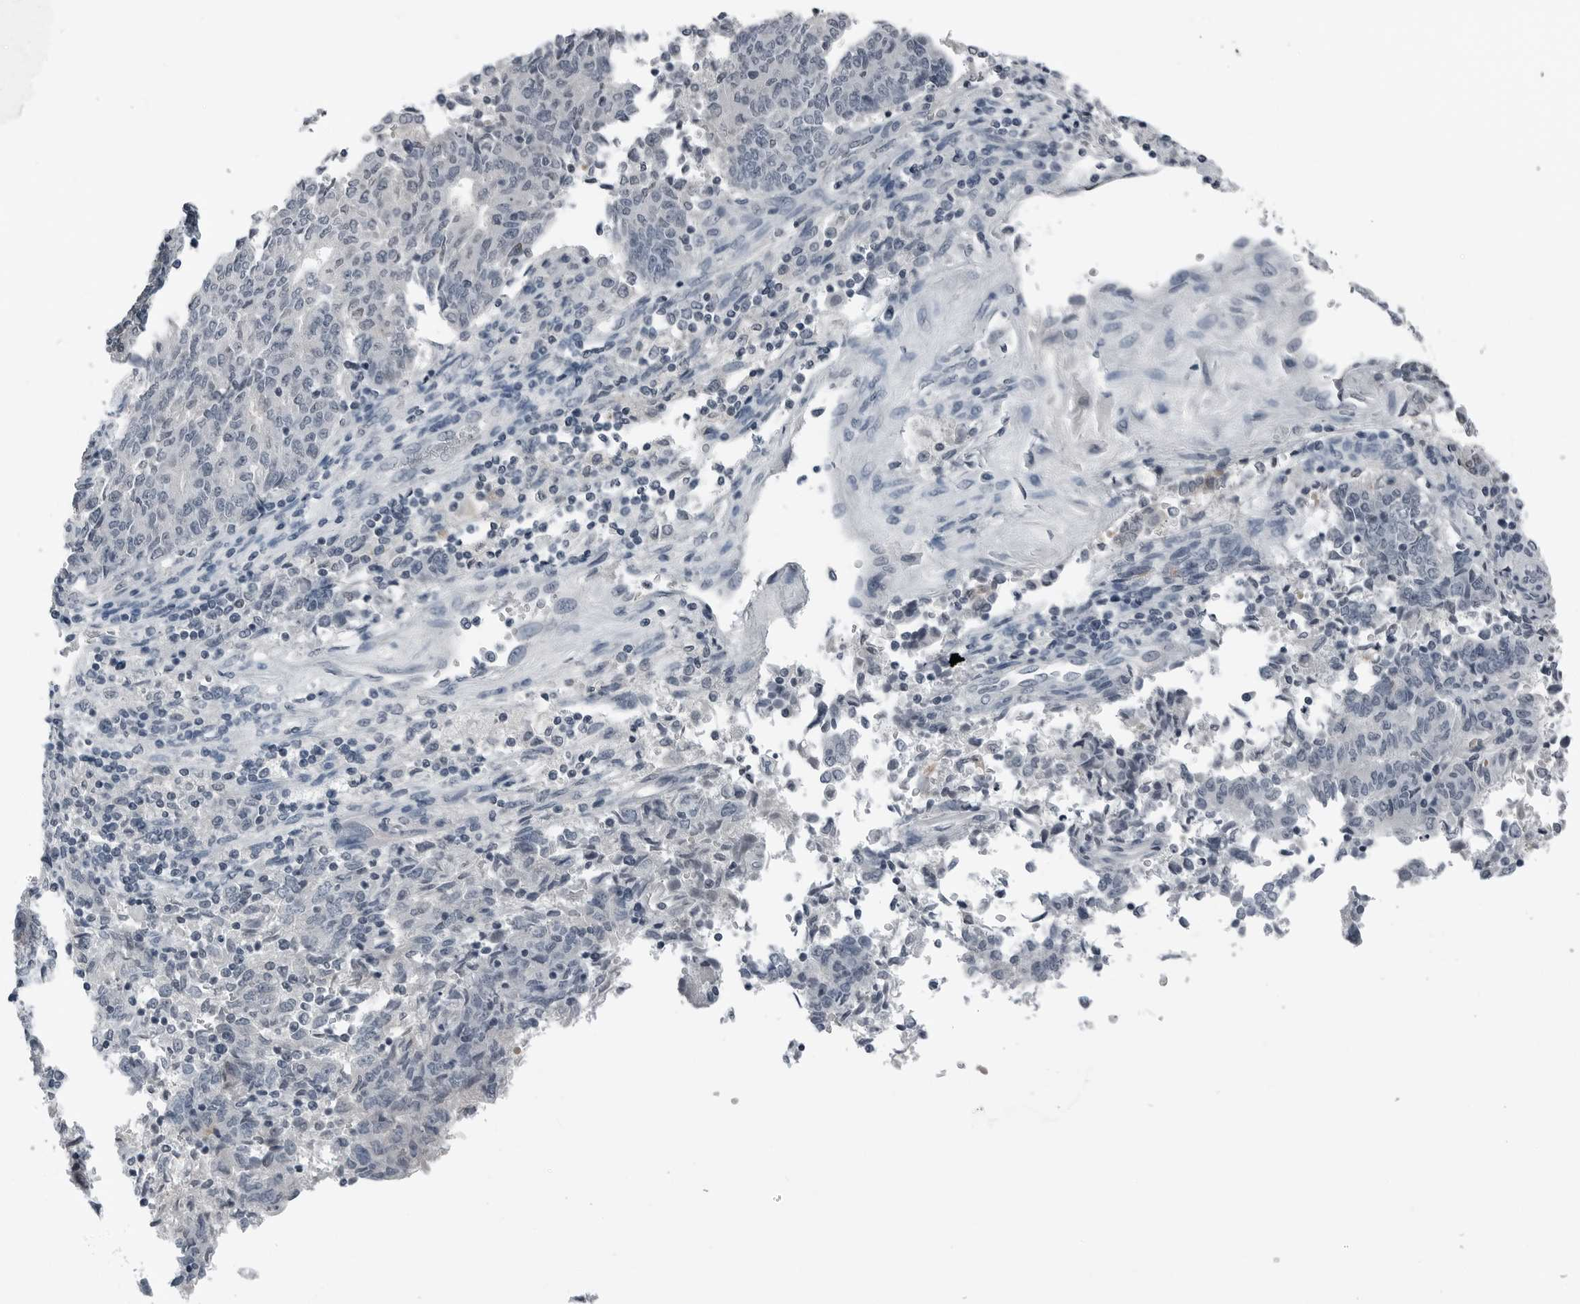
{"staining": {"intensity": "negative", "quantity": "none", "location": "none"}, "tissue": "endometrial cancer", "cell_type": "Tumor cells", "image_type": "cancer", "snomed": [{"axis": "morphology", "description": "Adenocarcinoma, NOS"}, {"axis": "topography", "description": "Endometrium"}], "caption": "There is no significant expression in tumor cells of endometrial cancer (adenocarcinoma). (DAB (3,3'-diaminobenzidine) immunohistochemistry, high magnification).", "gene": "SPINK1", "patient": {"sex": "female", "age": 80}}